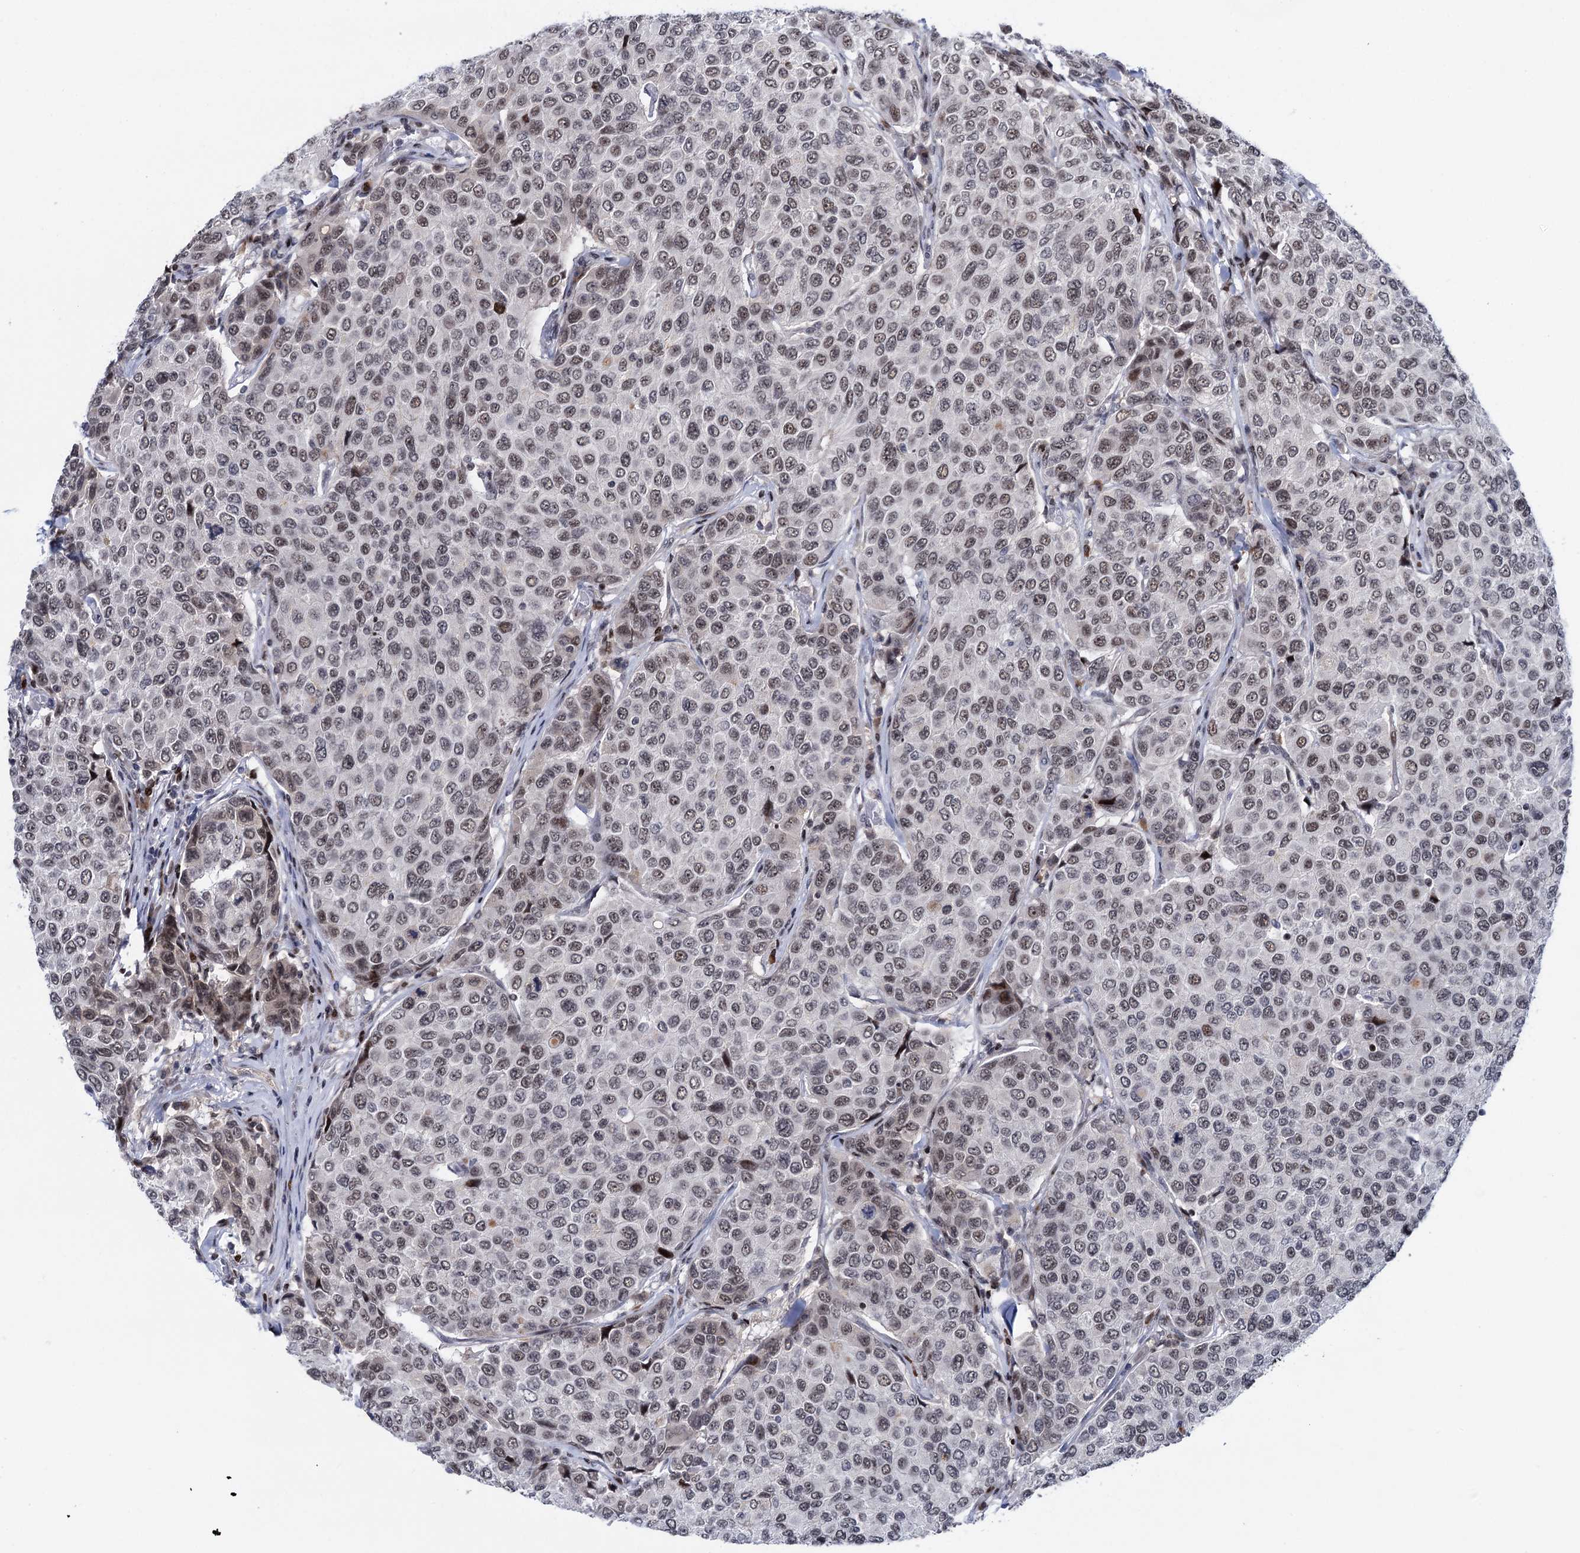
{"staining": {"intensity": "negative", "quantity": "none", "location": "none"}, "tissue": "breast cancer", "cell_type": "Tumor cells", "image_type": "cancer", "snomed": [{"axis": "morphology", "description": "Duct carcinoma"}, {"axis": "topography", "description": "Breast"}], "caption": "IHC micrograph of human breast cancer stained for a protein (brown), which shows no staining in tumor cells.", "gene": "ZCCHC10", "patient": {"sex": "female", "age": 55}}